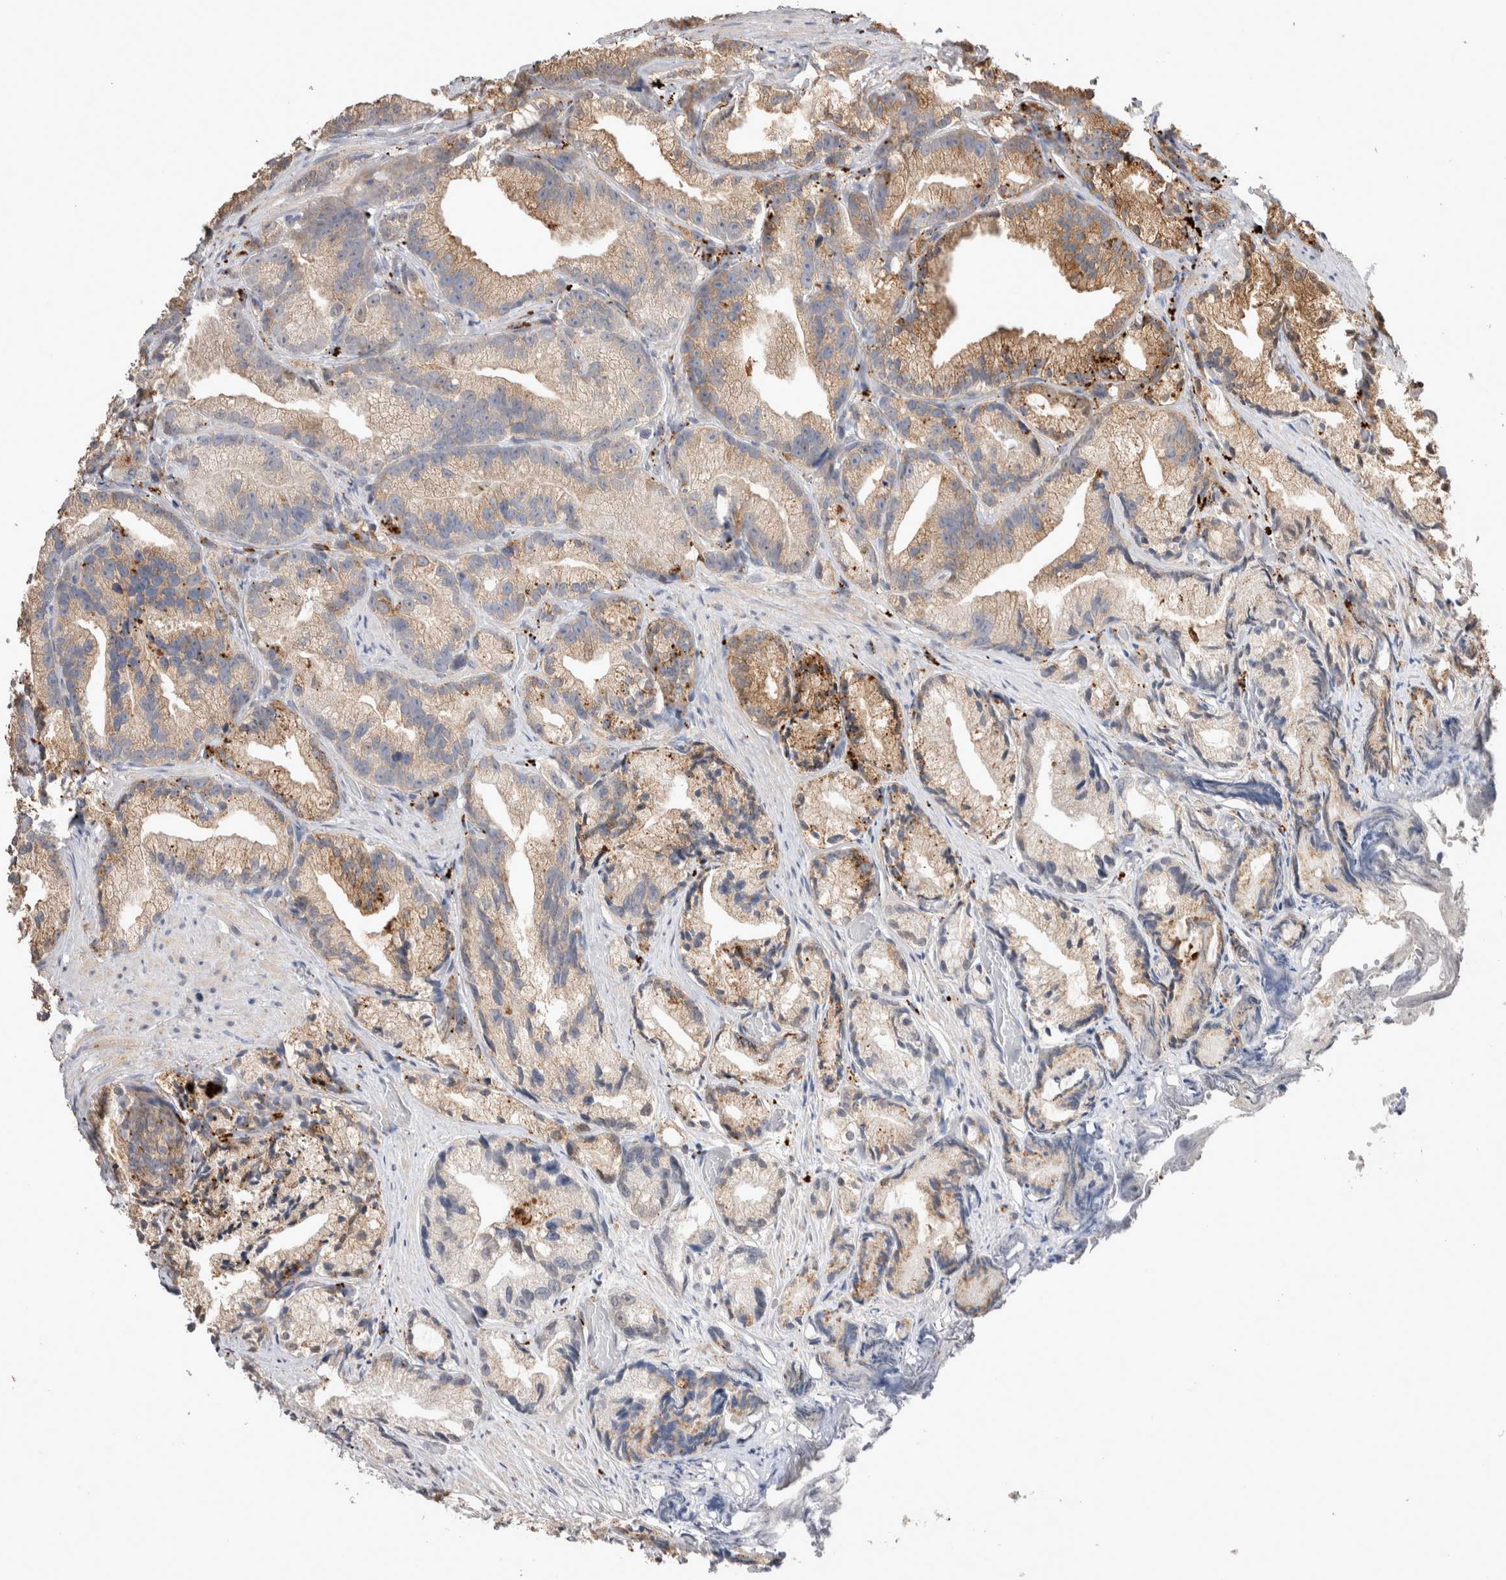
{"staining": {"intensity": "moderate", "quantity": ">75%", "location": "cytoplasmic/membranous"}, "tissue": "prostate cancer", "cell_type": "Tumor cells", "image_type": "cancer", "snomed": [{"axis": "morphology", "description": "Adenocarcinoma, Low grade"}, {"axis": "topography", "description": "Prostate"}], "caption": "High-magnification brightfield microscopy of prostate adenocarcinoma (low-grade) stained with DAB (brown) and counterstained with hematoxylin (blue). tumor cells exhibit moderate cytoplasmic/membranous staining is present in about>75% of cells.", "gene": "CTSA", "patient": {"sex": "male", "age": 89}}